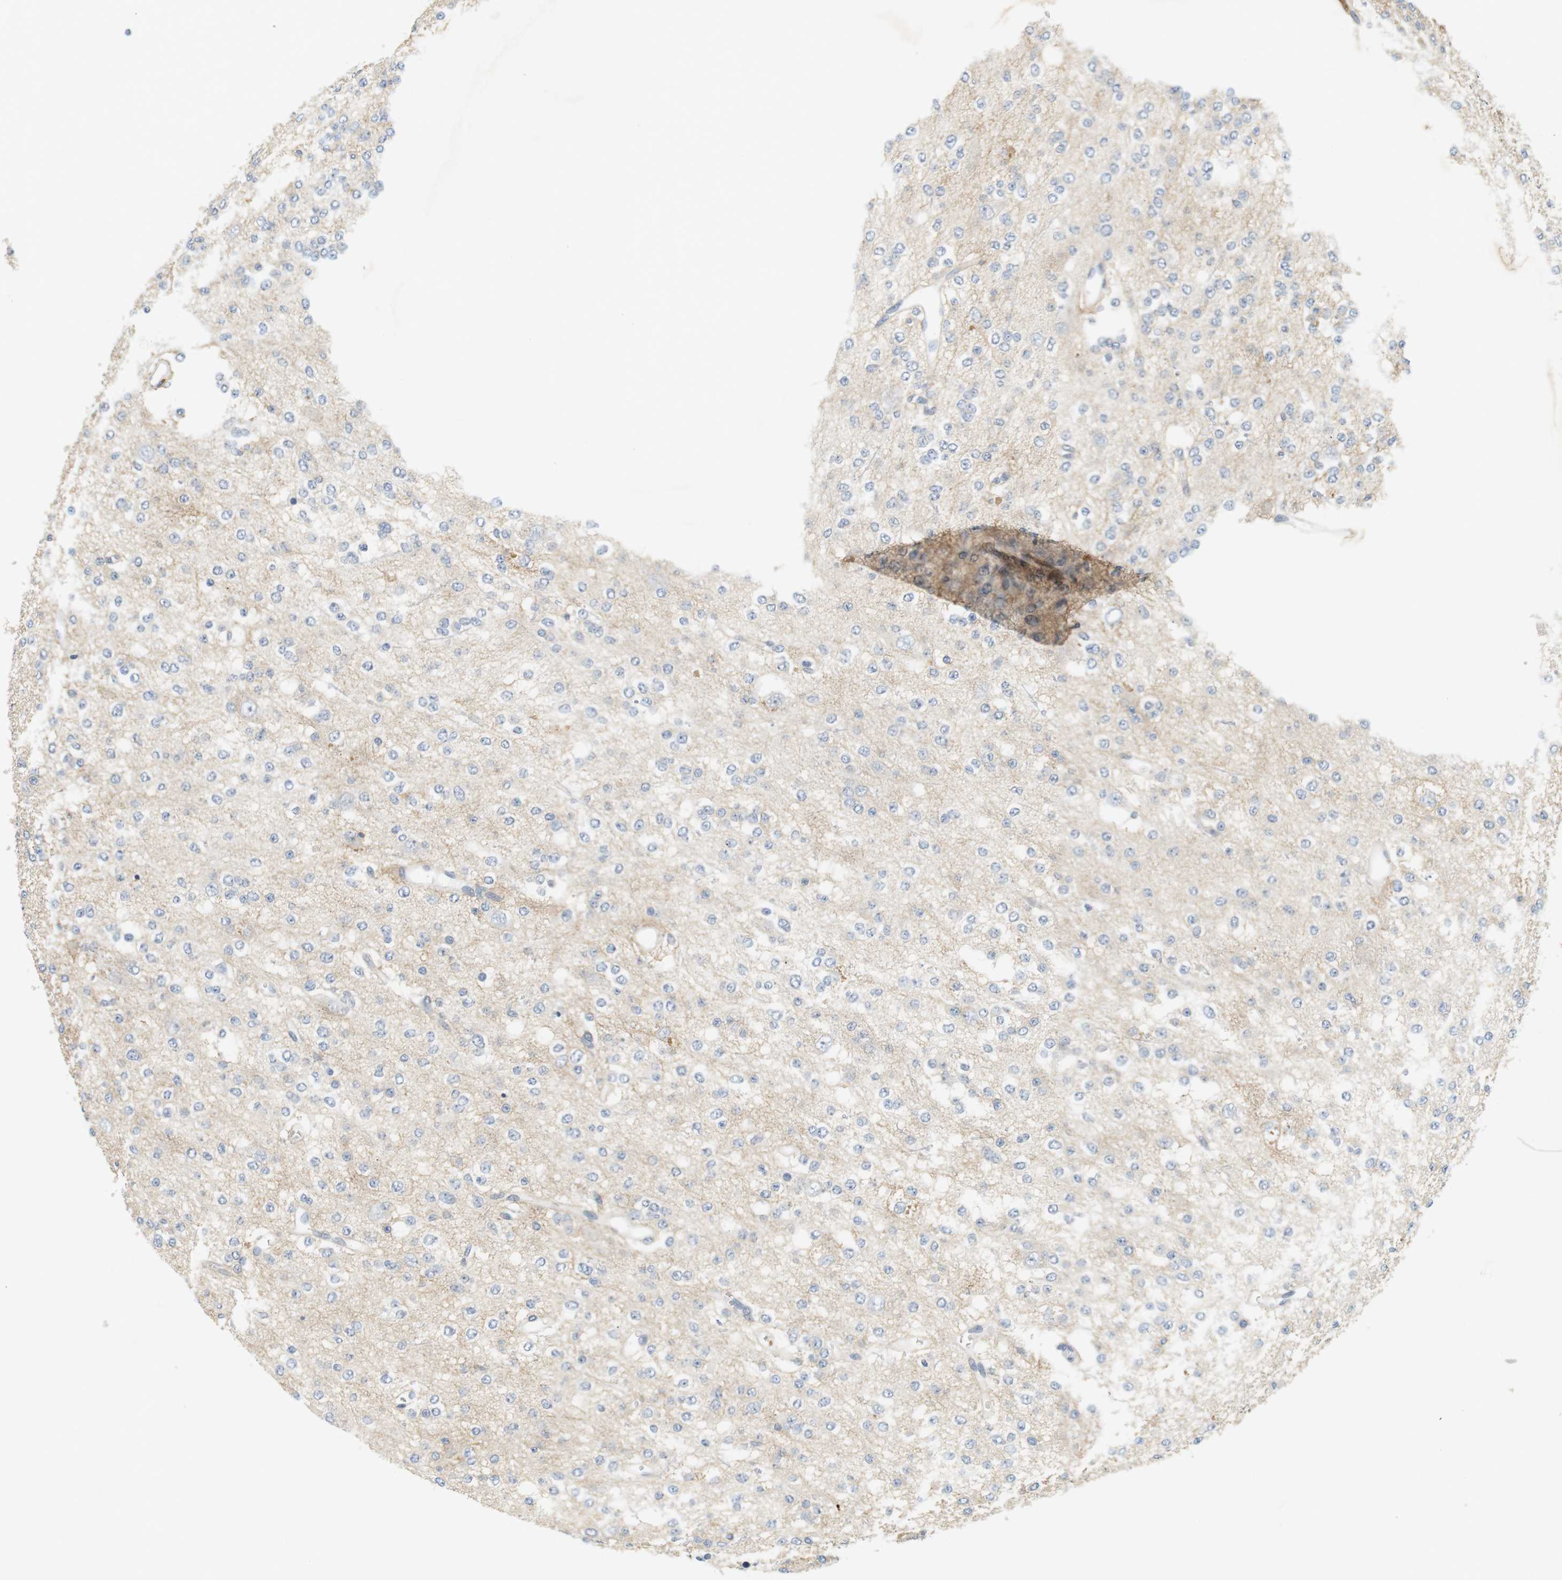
{"staining": {"intensity": "negative", "quantity": "none", "location": "none"}, "tissue": "glioma", "cell_type": "Tumor cells", "image_type": "cancer", "snomed": [{"axis": "morphology", "description": "Glioma, malignant, Low grade"}, {"axis": "topography", "description": "Brain"}], "caption": "This is a histopathology image of immunohistochemistry (IHC) staining of malignant glioma (low-grade), which shows no positivity in tumor cells. (Stains: DAB immunohistochemistry with hematoxylin counter stain, Microscopy: brightfield microscopy at high magnification).", "gene": "EVA1C", "patient": {"sex": "male", "age": 38}}